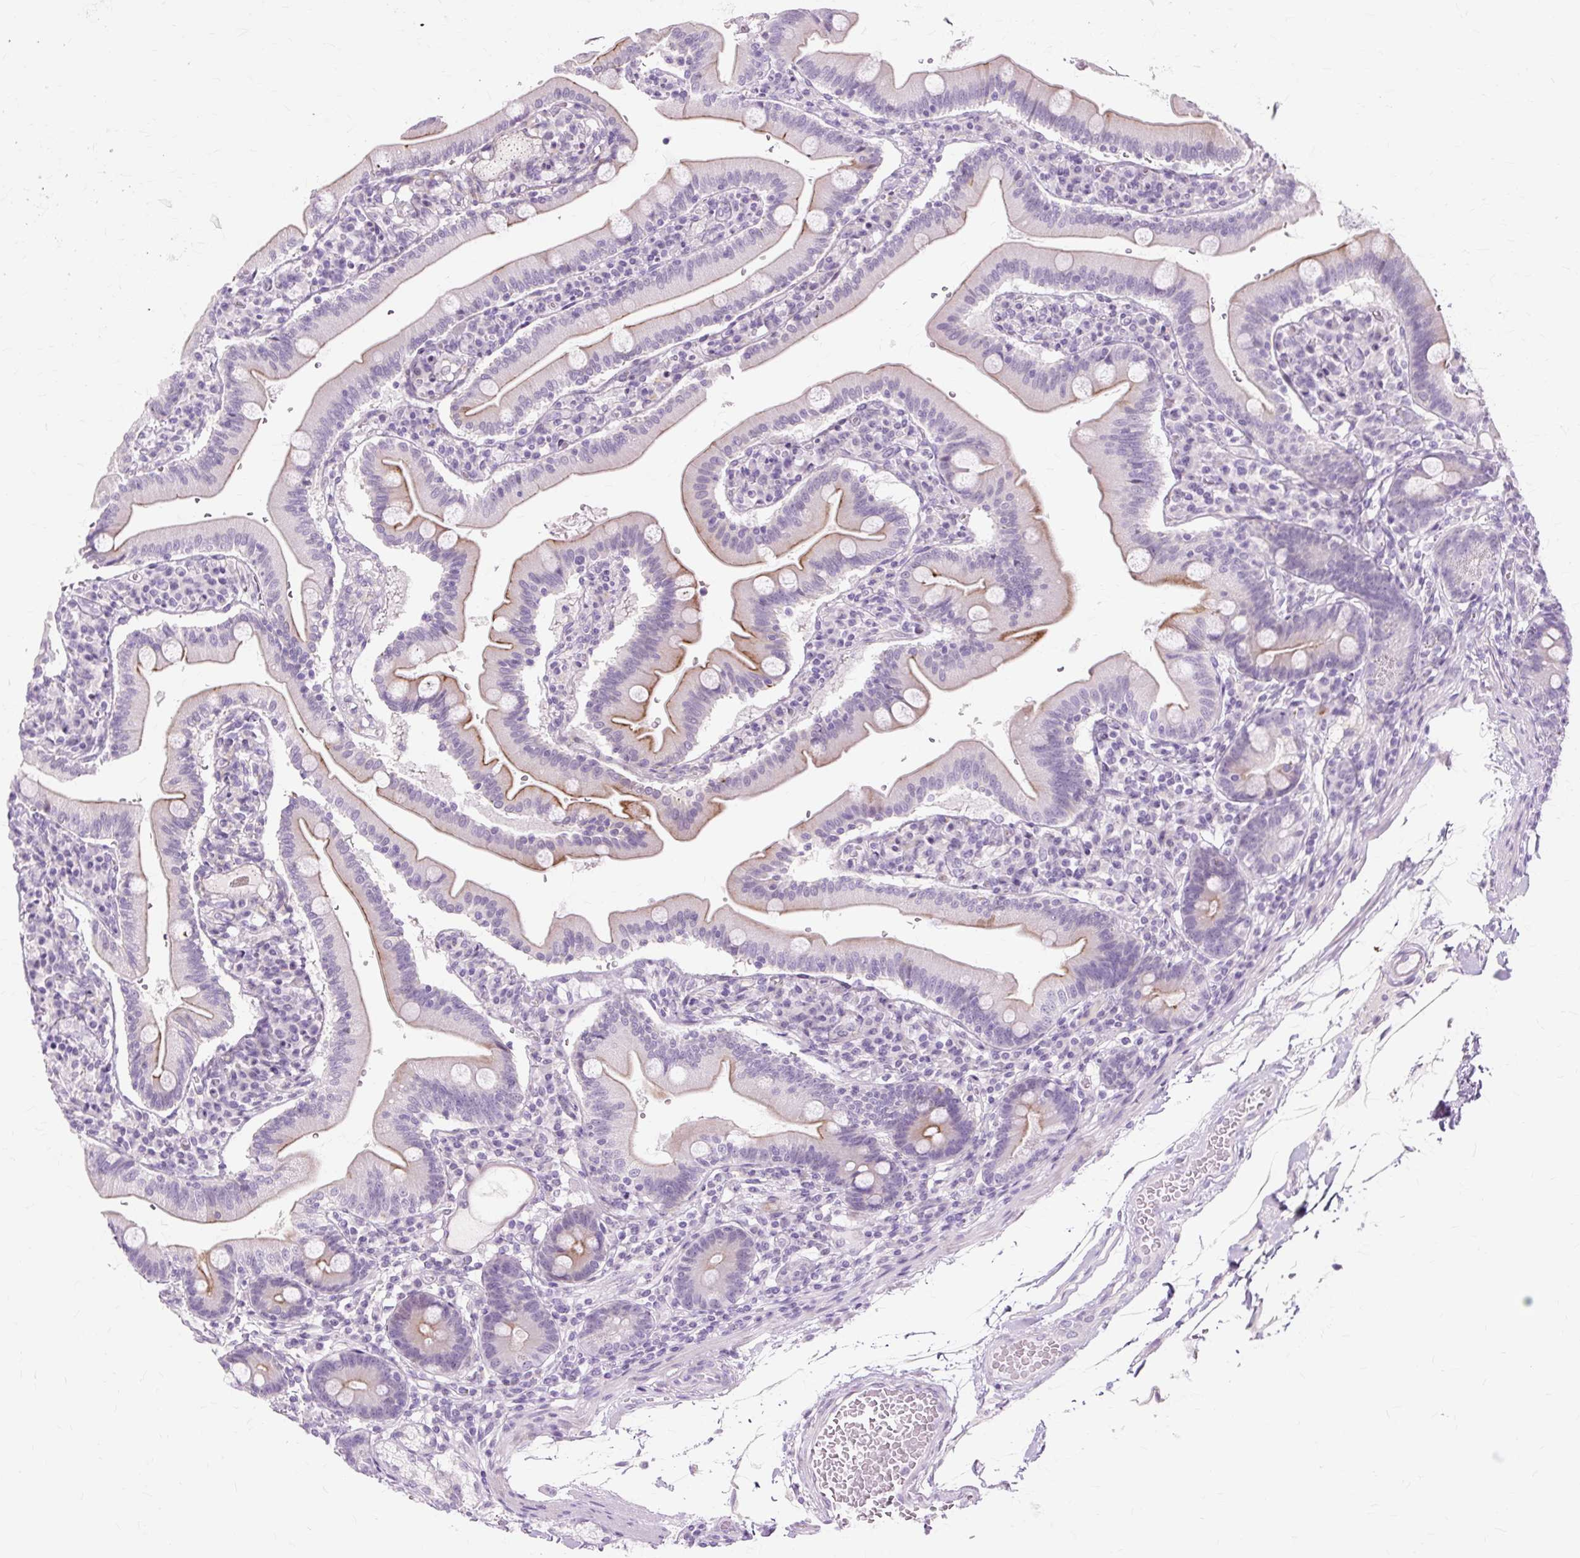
{"staining": {"intensity": "moderate", "quantity": "<25%", "location": "cytoplasmic/membranous"}, "tissue": "duodenum", "cell_type": "Glandular cells", "image_type": "normal", "snomed": [{"axis": "morphology", "description": "Normal tissue, NOS"}, {"axis": "topography", "description": "Duodenum"}], "caption": "Immunohistochemistry (IHC) of unremarkable duodenum reveals low levels of moderate cytoplasmic/membranous expression in approximately <25% of glandular cells.", "gene": "IRX2", "patient": {"sex": "female", "age": 67}}